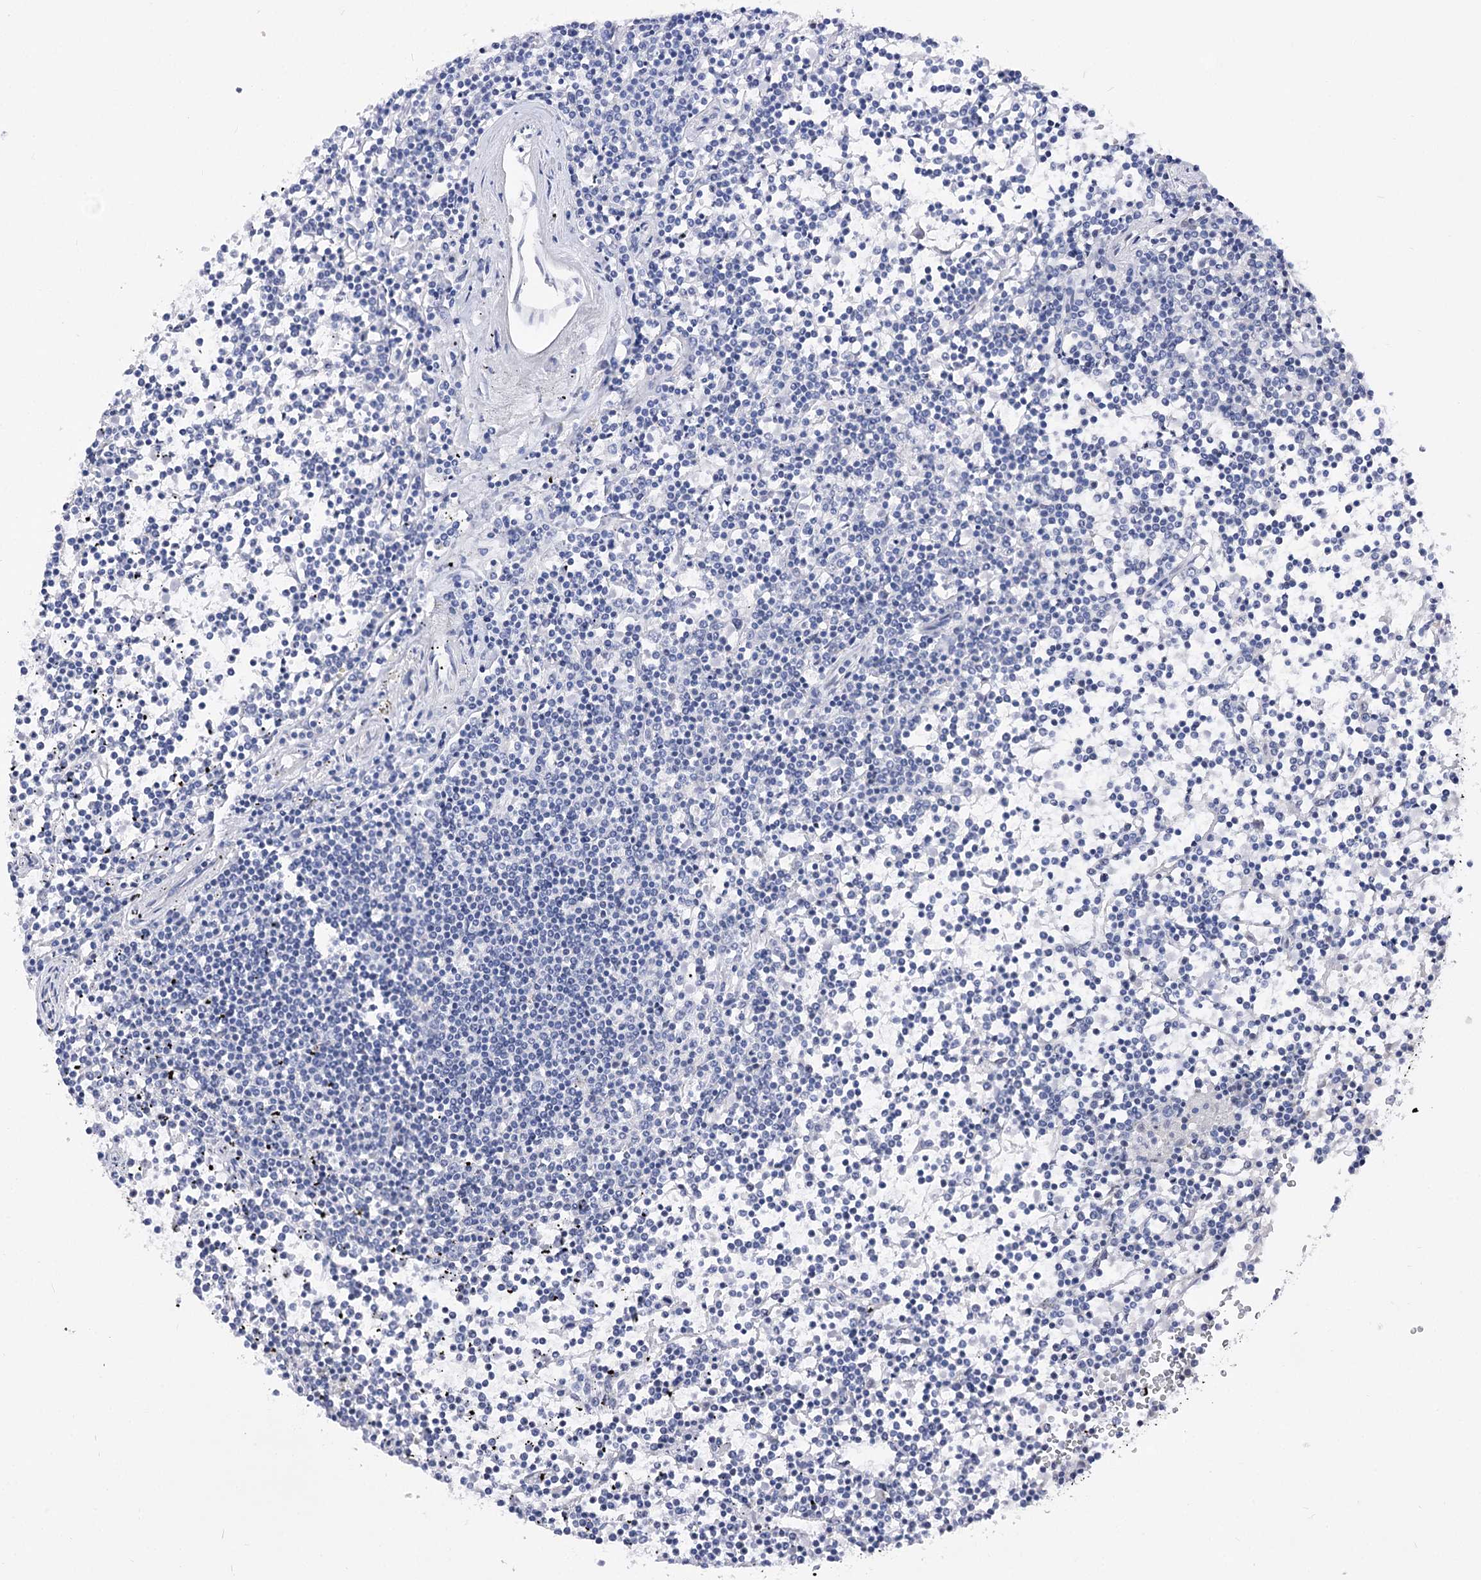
{"staining": {"intensity": "negative", "quantity": "none", "location": "none"}, "tissue": "lymphoma", "cell_type": "Tumor cells", "image_type": "cancer", "snomed": [{"axis": "morphology", "description": "Malignant lymphoma, non-Hodgkin's type, Low grade"}, {"axis": "topography", "description": "Spleen"}], "caption": "Human low-grade malignant lymphoma, non-Hodgkin's type stained for a protein using IHC shows no staining in tumor cells.", "gene": "TMEM201", "patient": {"sex": "female", "age": 19}}